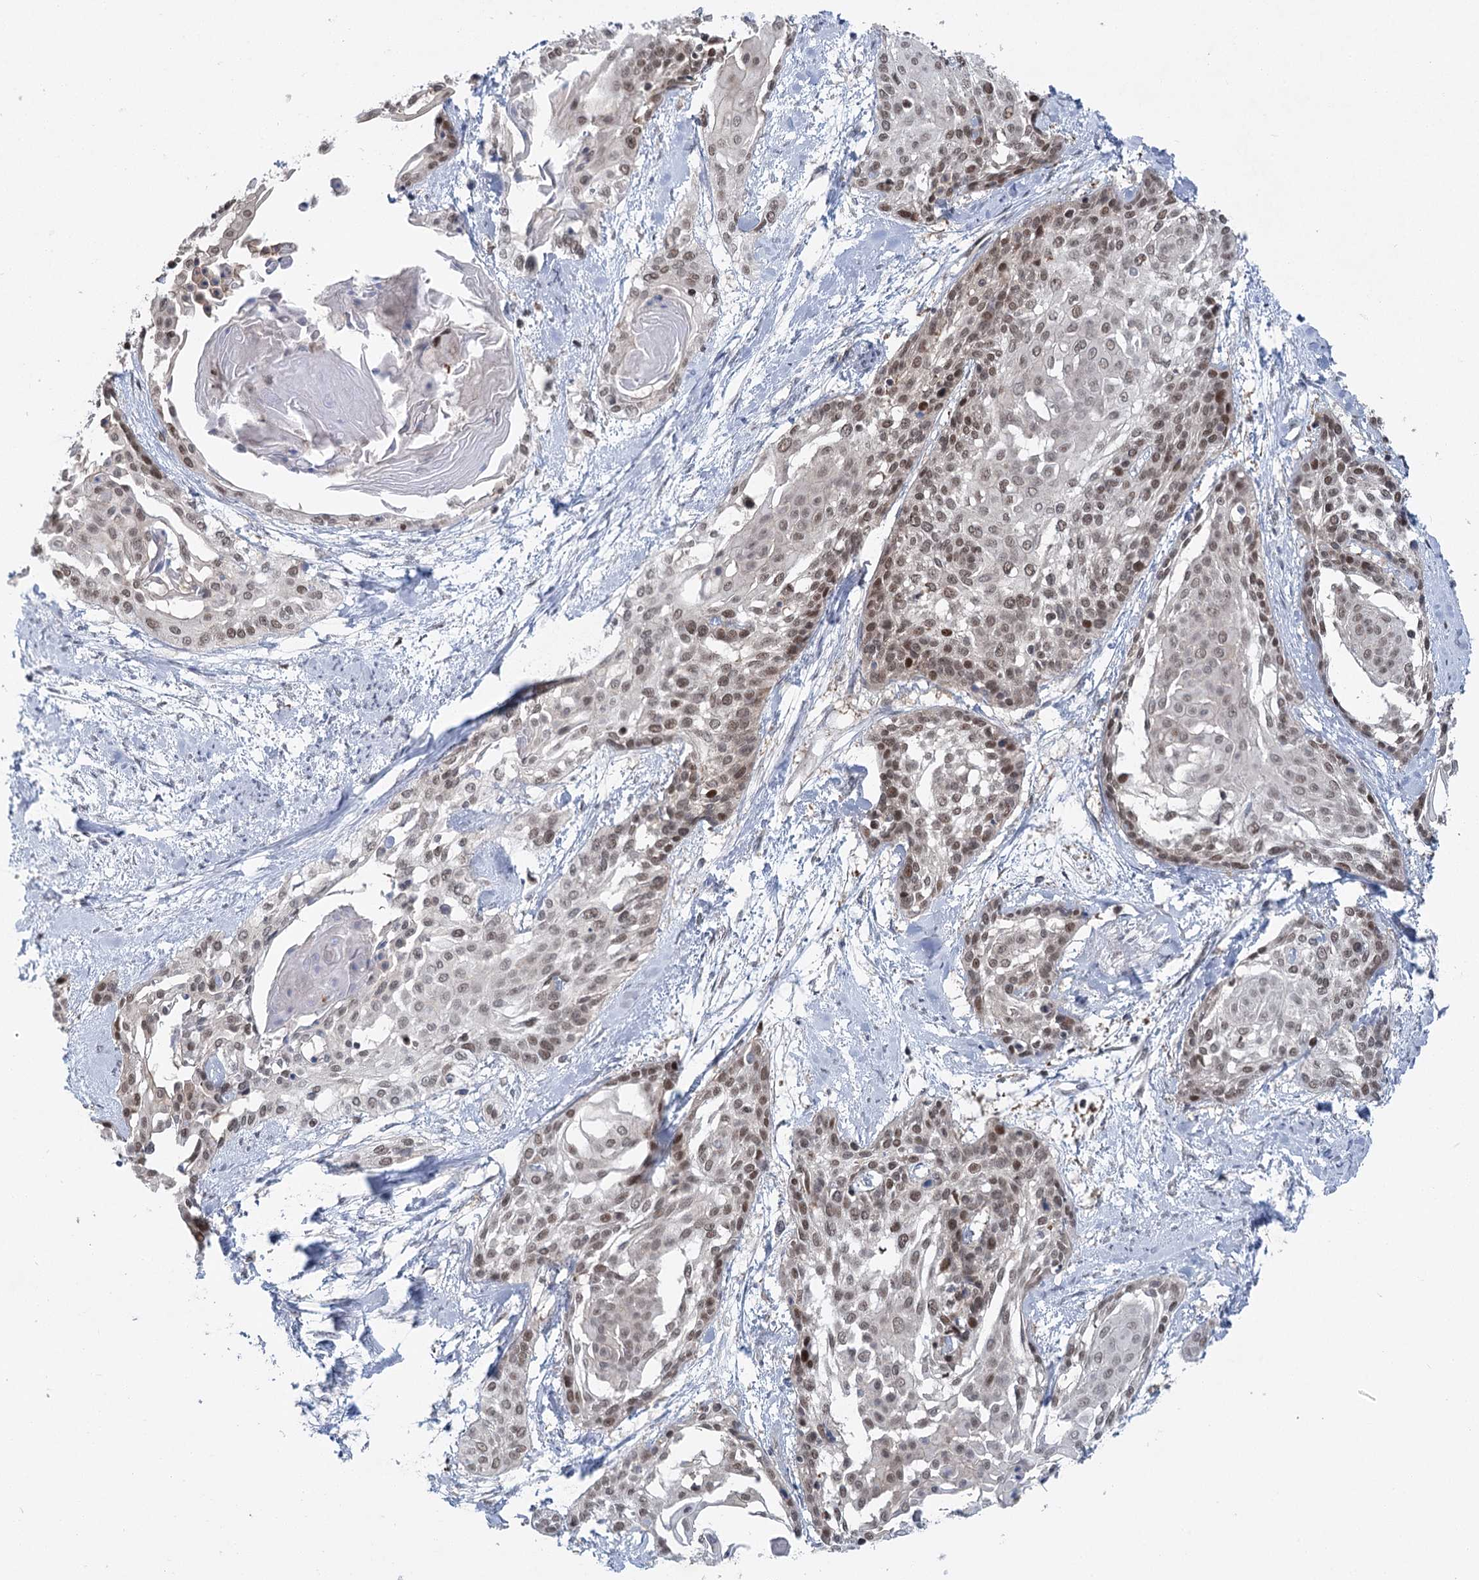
{"staining": {"intensity": "weak", "quantity": ">75%", "location": "nuclear"}, "tissue": "cervical cancer", "cell_type": "Tumor cells", "image_type": "cancer", "snomed": [{"axis": "morphology", "description": "Squamous cell carcinoma, NOS"}, {"axis": "topography", "description": "Cervix"}], "caption": "There is low levels of weak nuclear staining in tumor cells of cervical cancer, as demonstrated by immunohistochemical staining (brown color).", "gene": "PDS5A", "patient": {"sex": "female", "age": 57}}